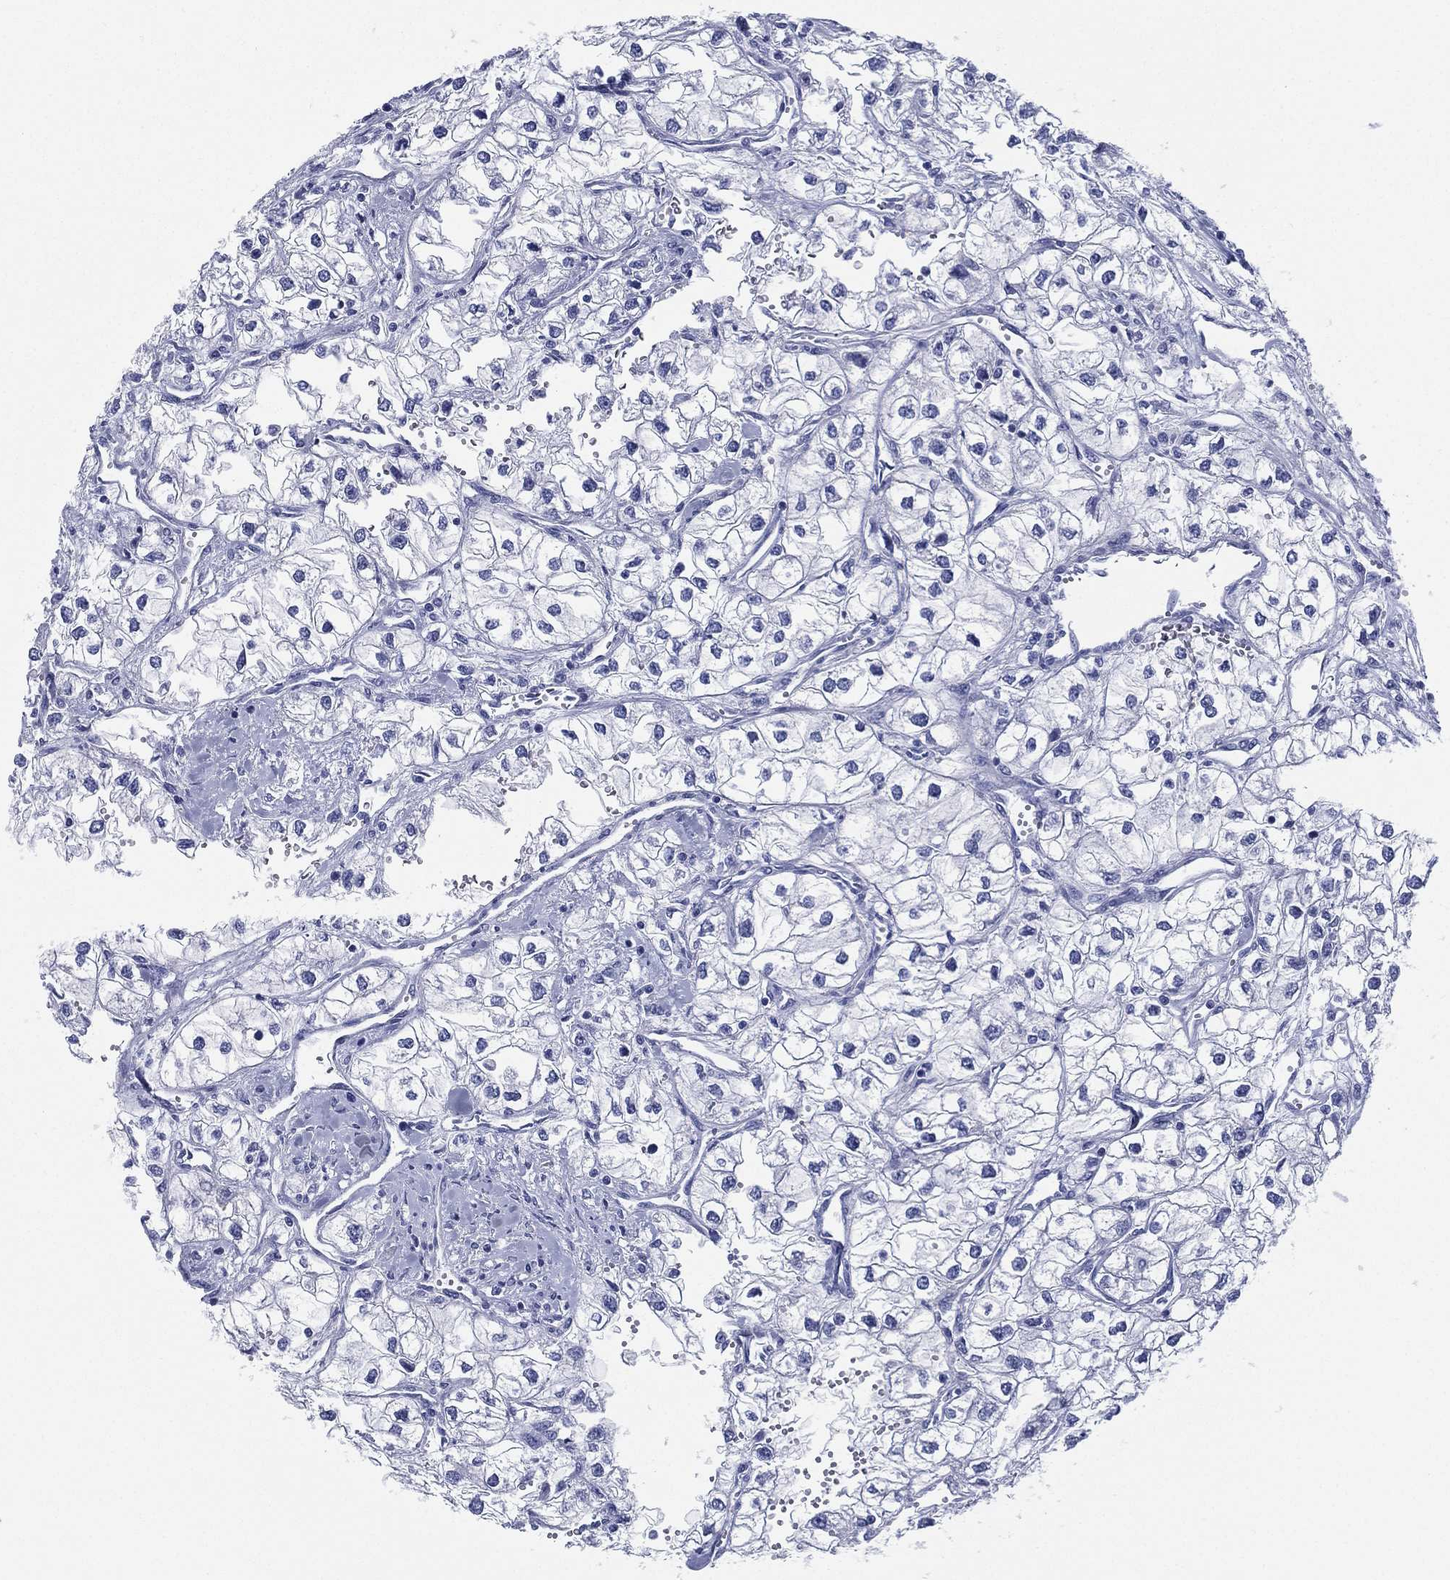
{"staining": {"intensity": "negative", "quantity": "none", "location": "none"}, "tissue": "renal cancer", "cell_type": "Tumor cells", "image_type": "cancer", "snomed": [{"axis": "morphology", "description": "Adenocarcinoma, NOS"}, {"axis": "topography", "description": "Kidney"}], "caption": "Image shows no significant protein expression in tumor cells of renal cancer (adenocarcinoma).", "gene": "RSPH4A", "patient": {"sex": "male", "age": 59}}